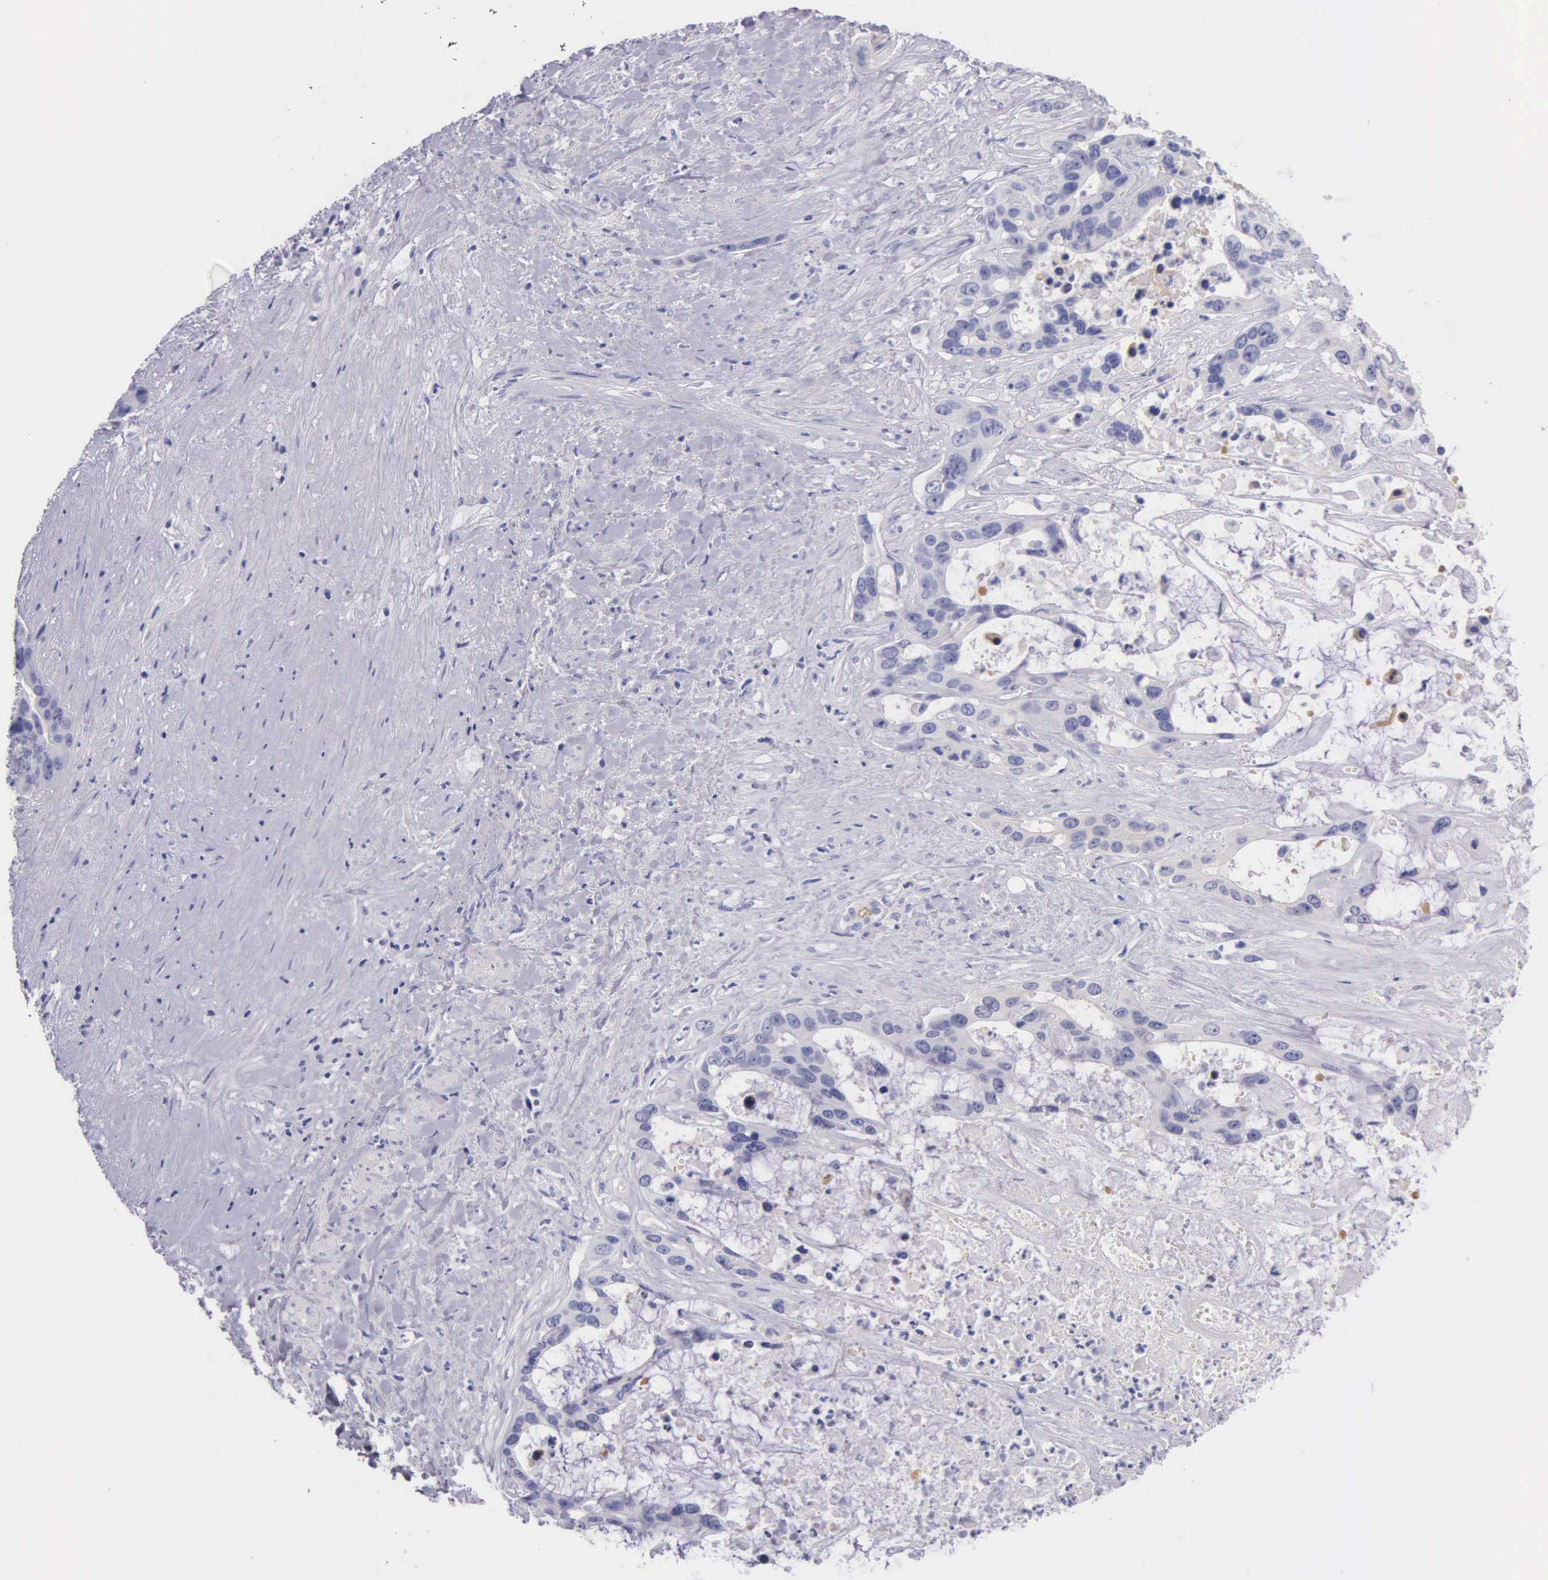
{"staining": {"intensity": "negative", "quantity": "none", "location": "none"}, "tissue": "liver cancer", "cell_type": "Tumor cells", "image_type": "cancer", "snomed": [{"axis": "morphology", "description": "Cholangiocarcinoma"}, {"axis": "topography", "description": "Liver"}], "caption": "High magnification brightfield microscopy of liver cancer stained with DAB (3,3'-diaminobenzidine) (brown) and counterstained with hematoxylin (blue): tumor cells show no significant expression.", "gene": "GSTT2", "patient": {"sex": "female", "age": 65}}